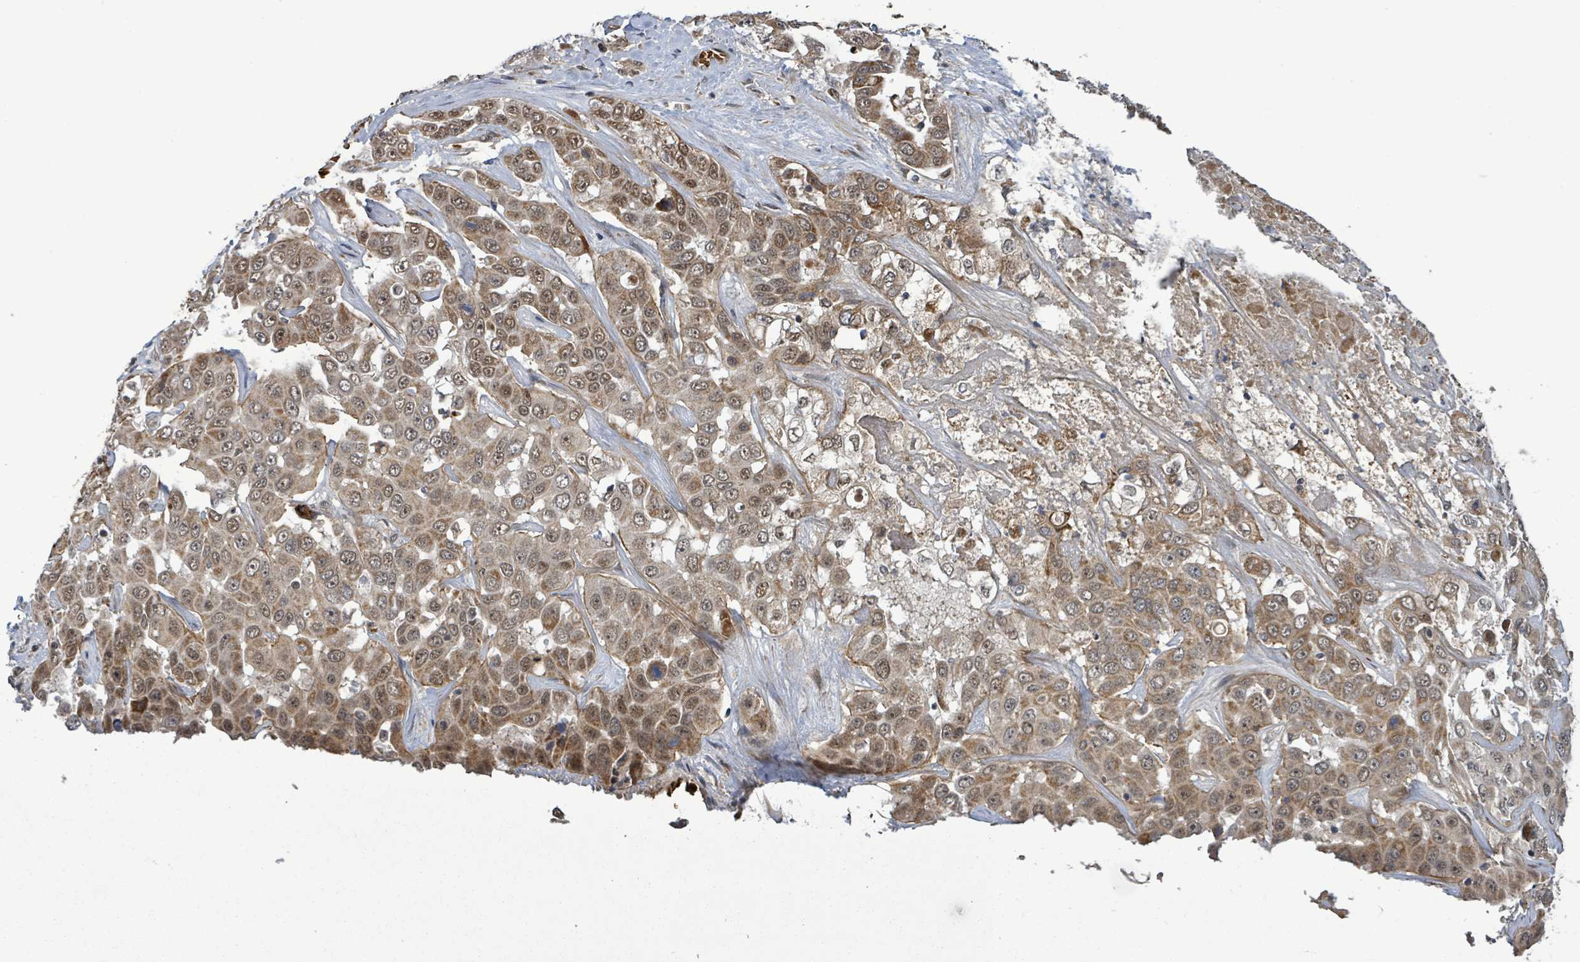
{"staining": {"intensity": "moderate", "quantity": ">75%", "location": "cytoplasmic/membranous,nuclear"}, "tissue": "liver cancer", "cell_type": "Tumor cells", "image_type": "cancer", "snomed": [{"axis": "morphology", "description": "Cholangiocarcinoma"}, {"axis": "topography", "description": "Liver"}], "caption": "Human liver cancer stained with a brown dye shows moderate cytoplasmic/membranous and nuclear positive expression in approximately >75% of tumor cells.", "gene": "PATZ1", "patient": {"sex": "female", "age": 52}}